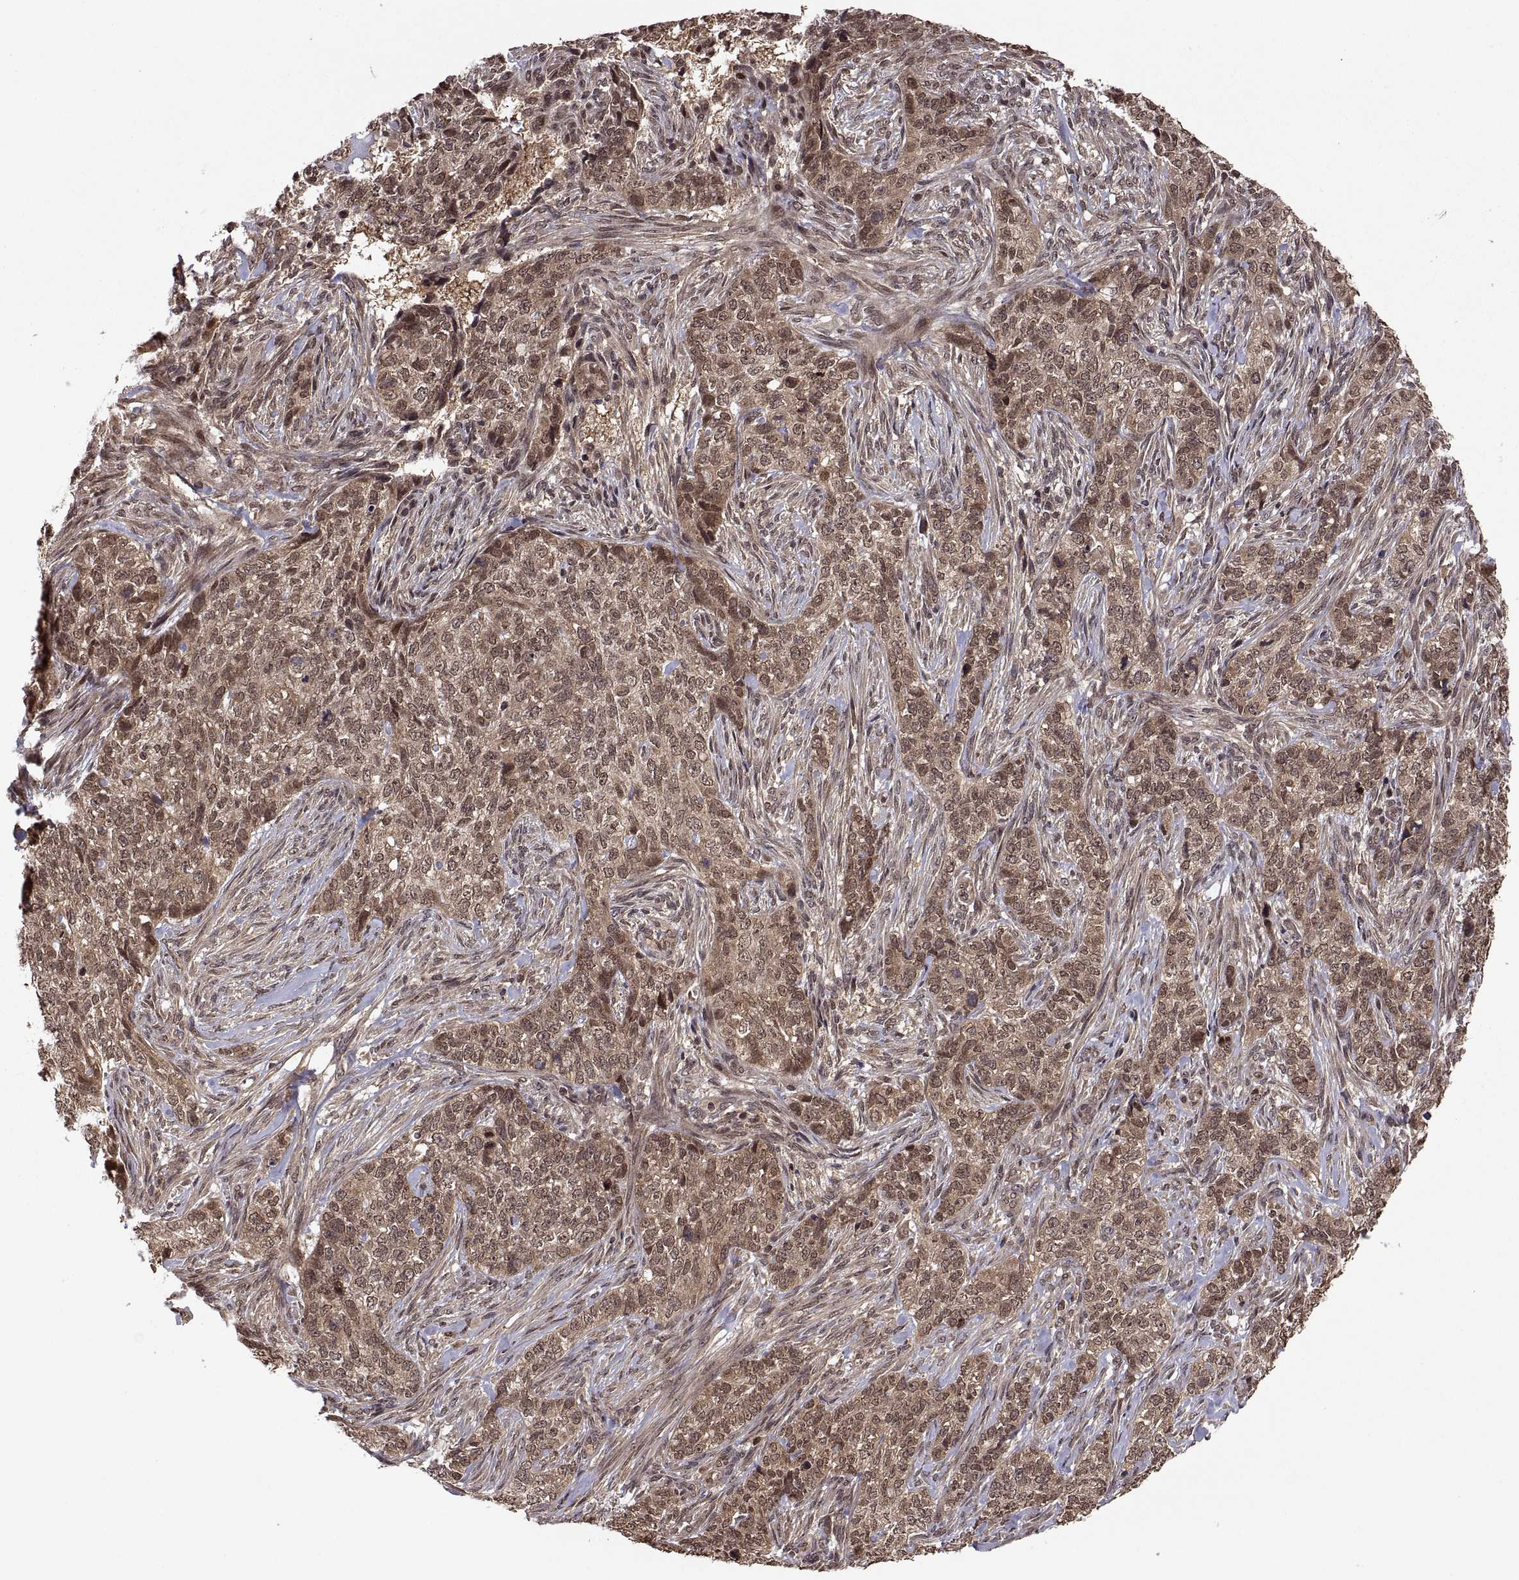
{"staining": {"intensity": "moderate", "quantity": ">75%", "location": "cytoplasmic/membranous,nuclear"}, "tissue": "skin cancer", "cell_type": "Tumor cells", "image_type": "cancer", "snomed": [{"axis": "morphology", "description": "Basal cell carcinoma"}, {"axis": "topography", "description": "Skin"}], "caption": "An IHC micrograph of tumor tissue is shown. Protein staining in brown shows moderate cytoplasmic/membranous and nuclear positivity in skin cancer within tumor cells. The protein of interest is stained brown, and the nuclei are stained in blue (DAB (3,3'-diaminobenzidine) IHC with brightfield microscopy, high magnification).", "gene": "ZNRF2", "patient": {"sex": "female", "age": 69}}